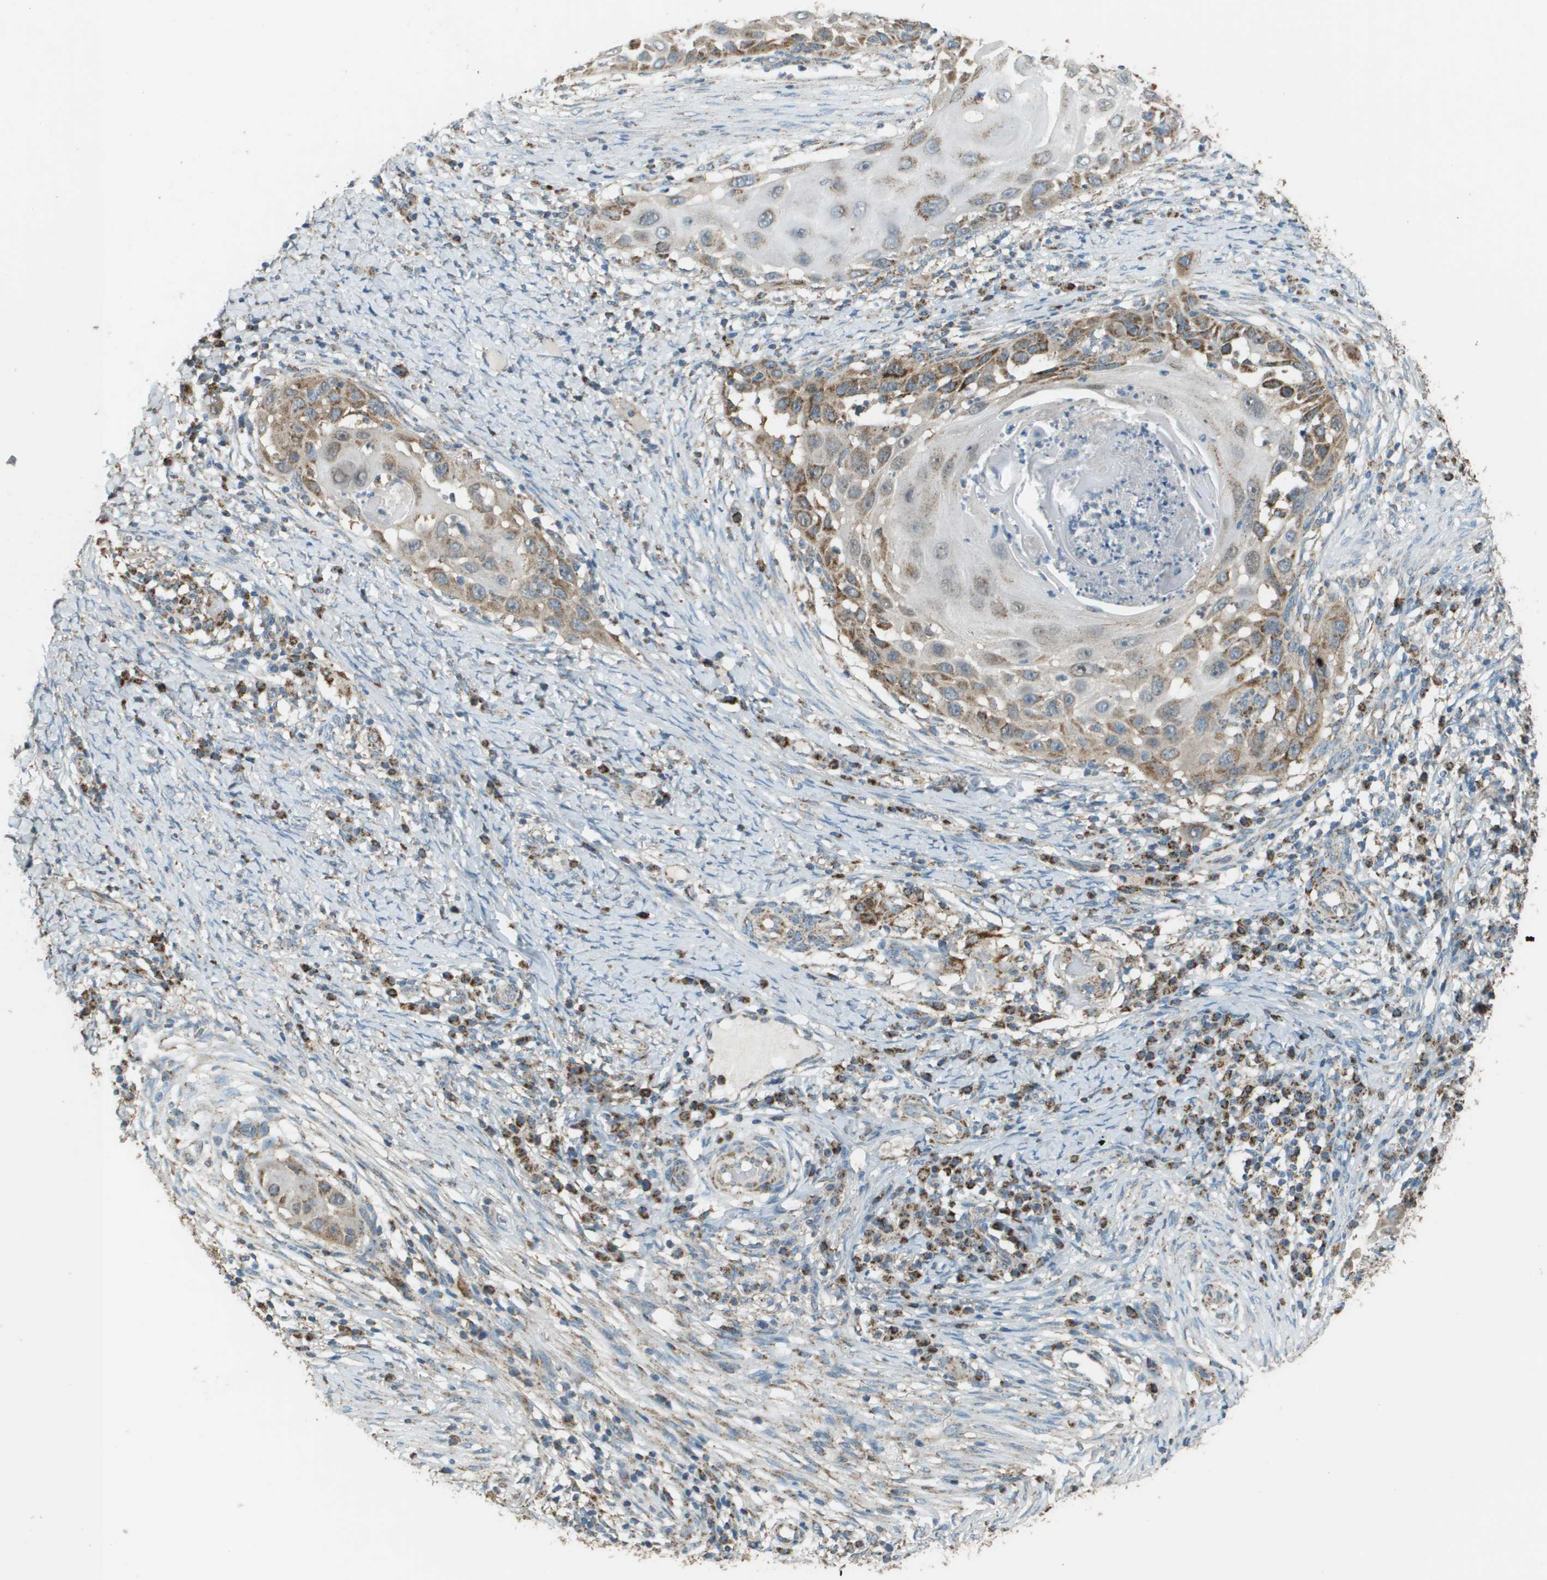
{"staining": {"intensity": "moderate", "quantity": "<25%", "location": "cytoplasmic/membranous"}, "tissue": "skin cancer", "cell_type": "Tumor cells", "image_type": "cancer", "snomed": [{"axis": "morphology", "description": "Squamous cell carcinoma, NOS"}, {"axis": "topography", "description": "Skin"}], "caption": "Immunohistochemistry (IHC) micrograph of human skin squamous cell carcinoma stained for a protein (brown), which reveals low levels of moderate cytoplasmic/membranous expression in about <25% of tumor cells.", "gene": "FH", "patient": {"sex": "female", "age": 44}}